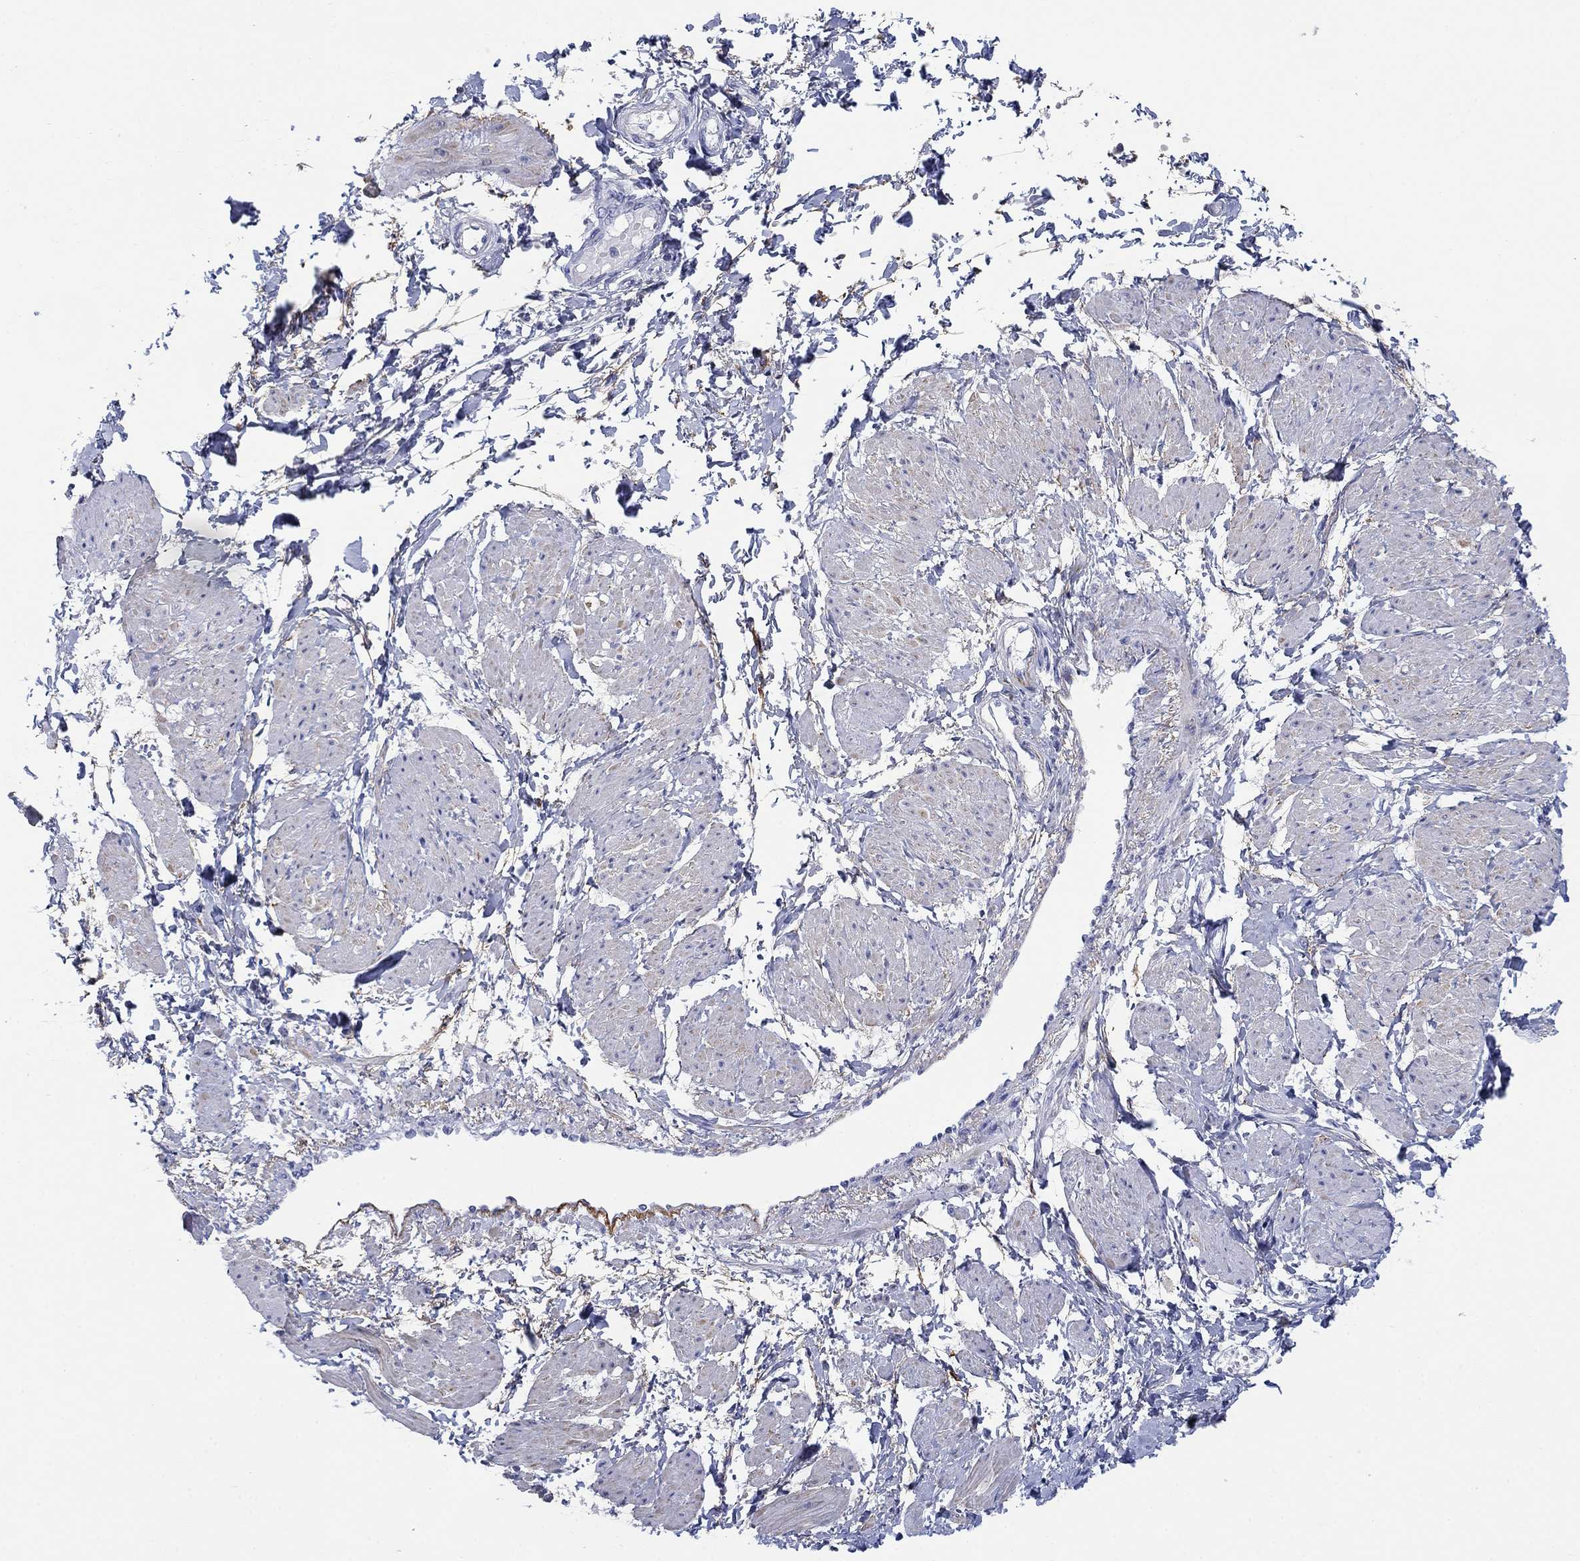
{"staining": {"intensity": "negative", "quantity": "none", "location": "none"}, "tissue": "smooth muscle", "cell_type": "Smooth muscle cells", "image_type": "normal", "snomed": [{"axis": "morphology", "description": "Normal tissue, NOS"}, {"axis": "topography", "description": "Smooth muscle"}, {"axis": "topography", "description": "Uterus"}], "caption": "A high-resolution image shows IHC staining of normal smooth muscle, which displays no significant staining in smooth muscle cells.", "gene": "PDYN", "patient": {"sex": "female", "age": 39}}